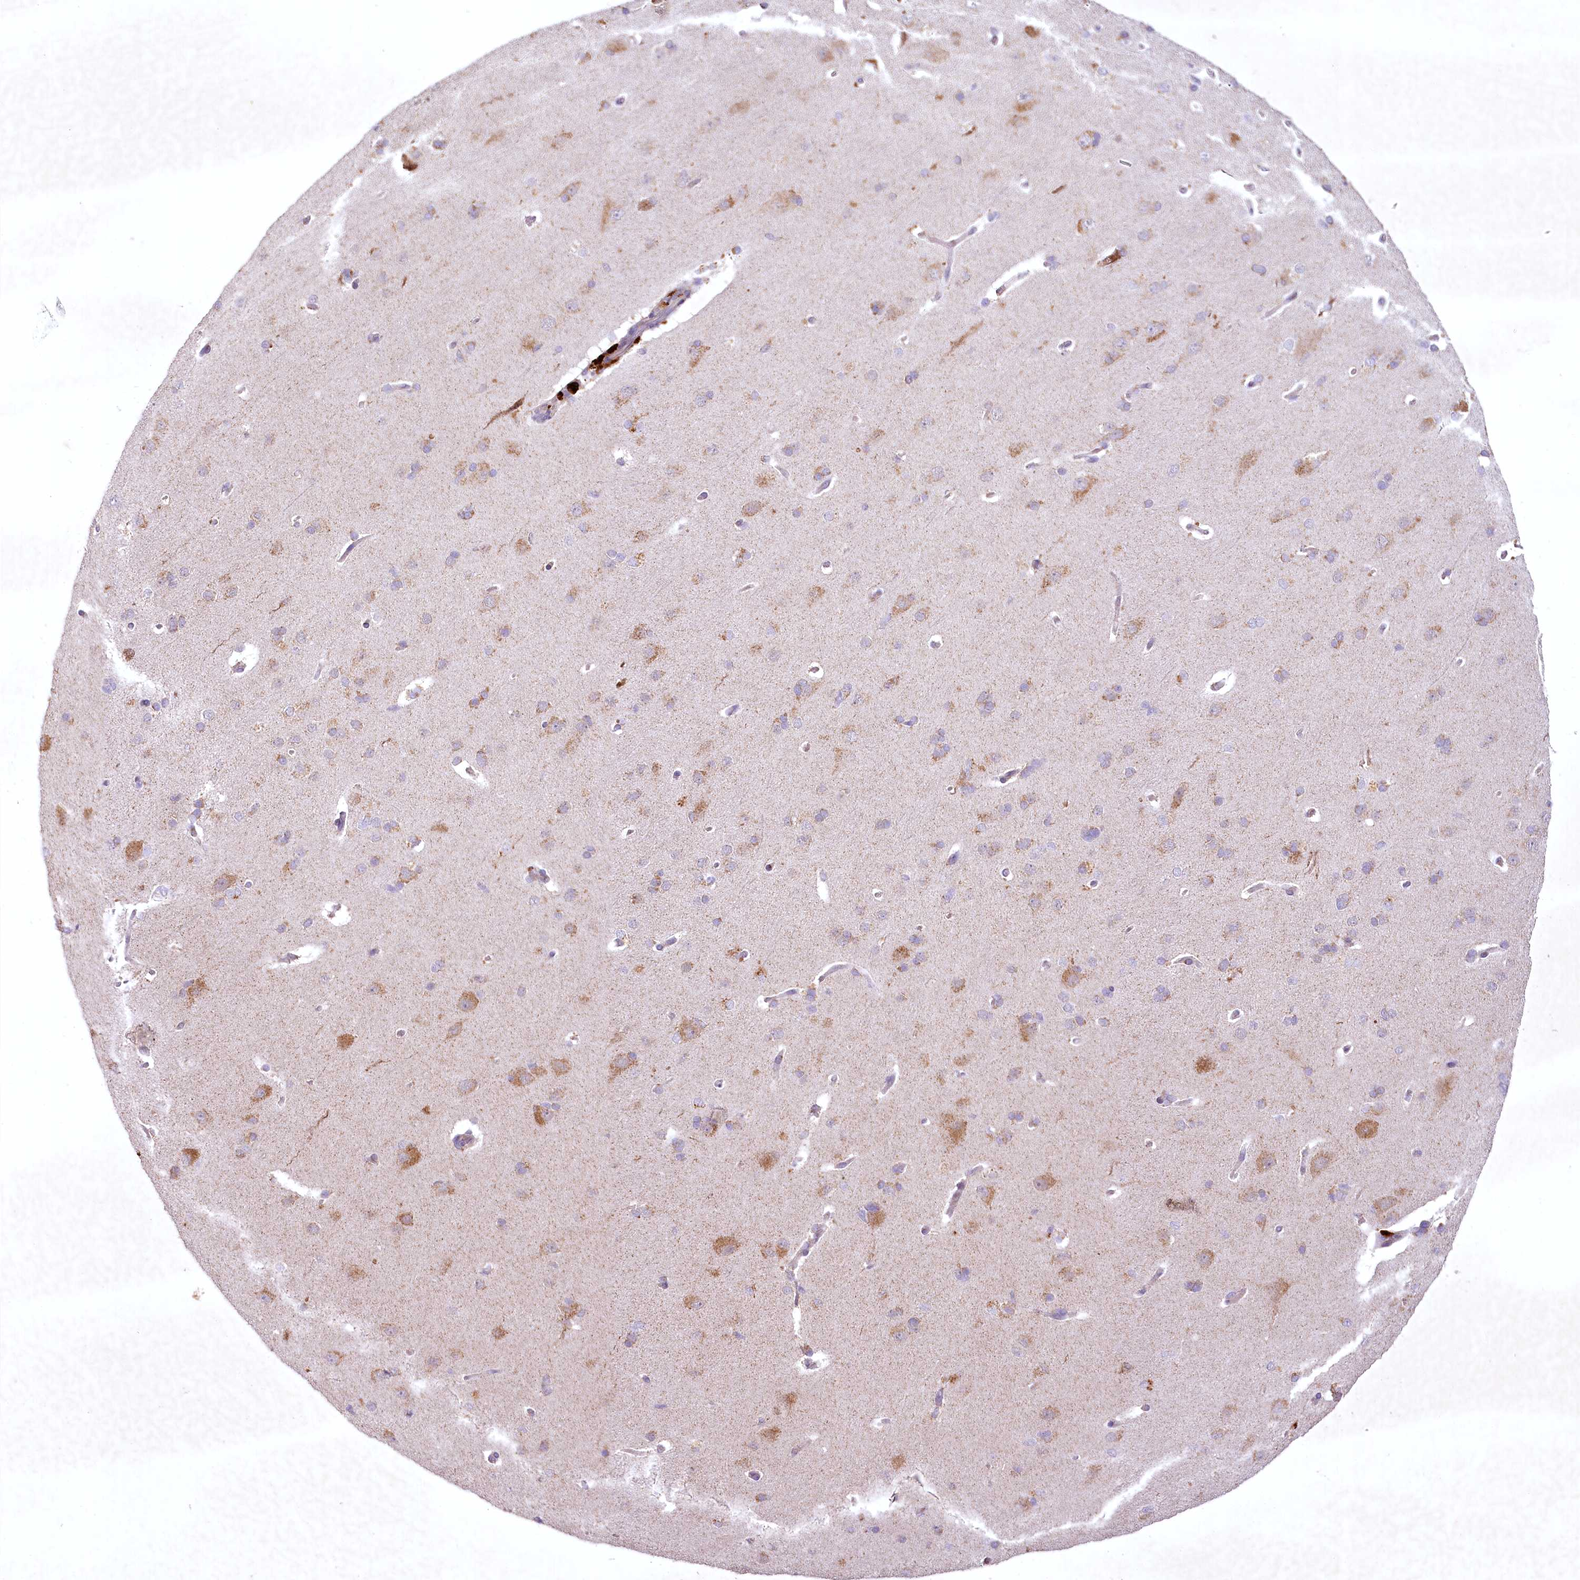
{"staining": {"intensity": "weak", "quantity": ">75%", "location": "cytoplasmic/membranous"}, "tissue": "cerebral cortex", "cell_type": "Endothelial cells", "image_type": "normal", "snomed": [{"axis": "morphology", "description": "Normal tissue, NOS"}, {"axis": "topography", "description": "Cerebral cortex"}], "caption": "There is low levels of weak cytoplasmic/membranous positivity in endothelial cells of unremarkable cerebral cortex, as demonstrated by immunohistochemical staining (brown color).", "gene": "MRPL44", "patient": {"sex": "male", "age": 62}}